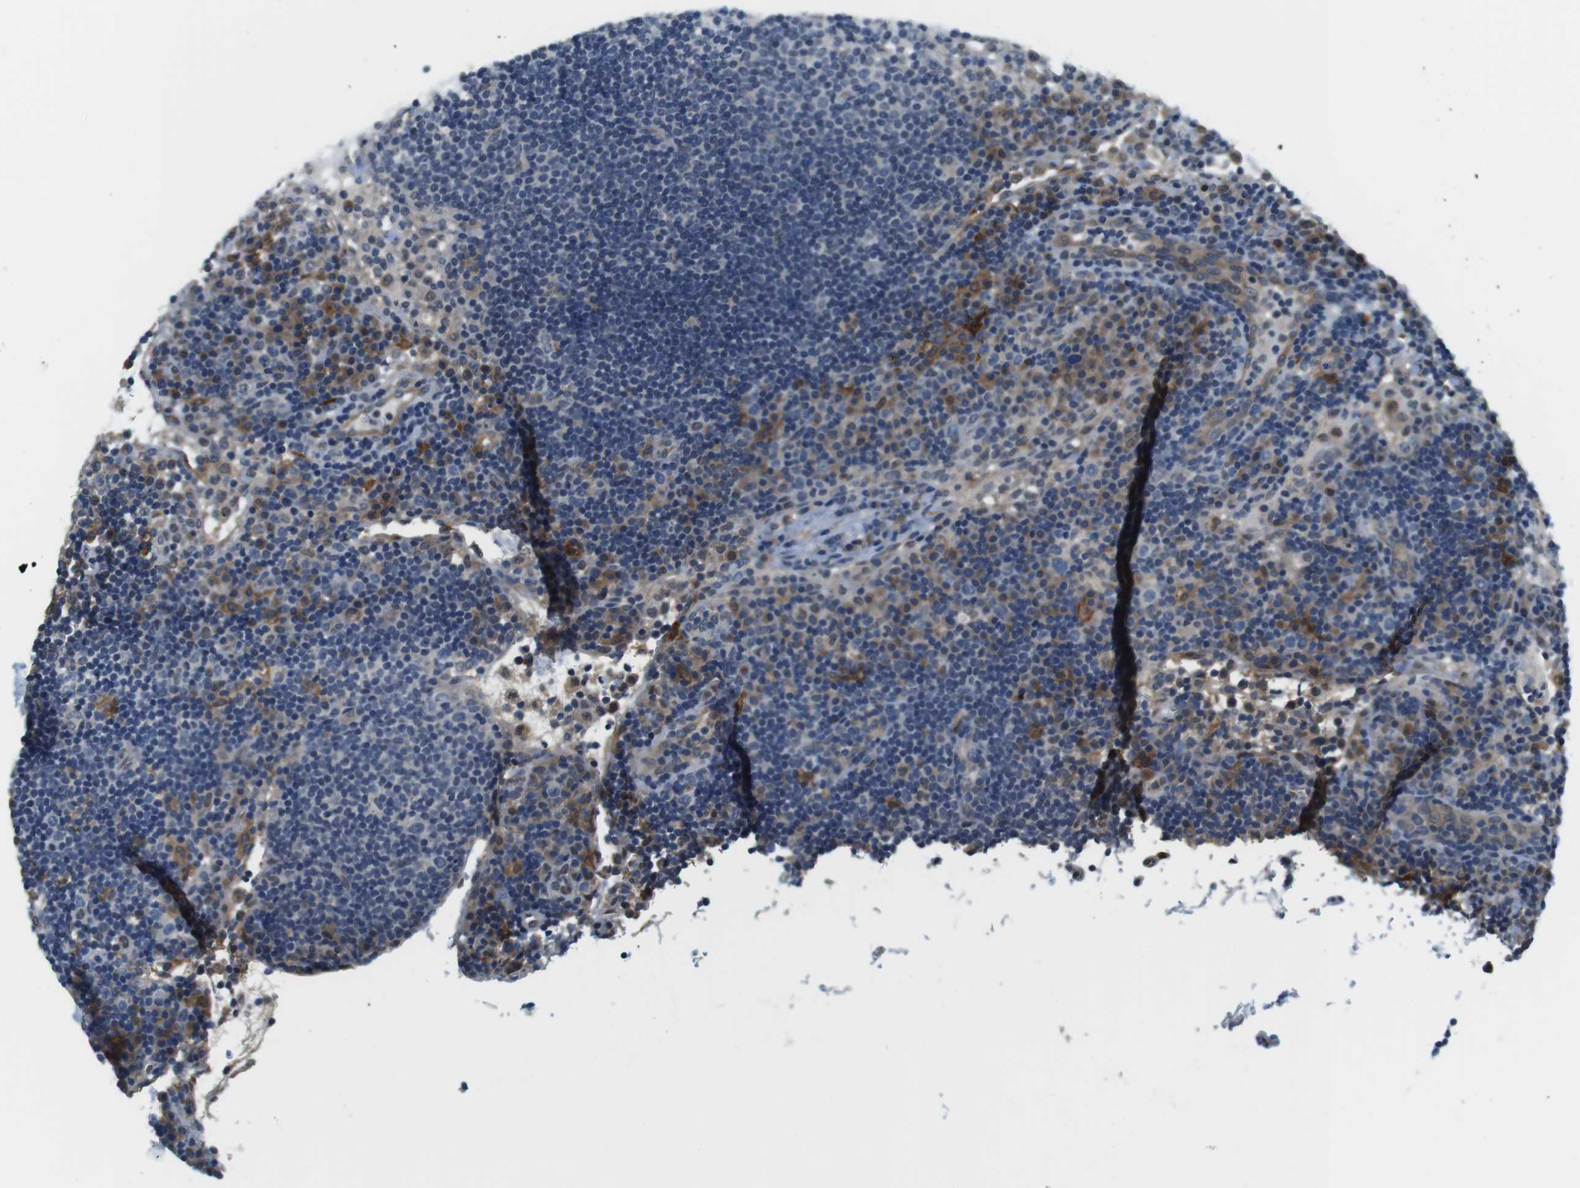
{"staining": {"intensity": "moderate", "quantity": "<25%", "location": "cytoplasmic/membranous"}, "tissue": "lymph node", "cell_type": "Germinal center cells", "image_type": "normal", "snomed": [{"axis": "morphology", "description": "Normal tissue, NOS"}, {"axis": "topography", "description": "Lymph node"}], "caption": "Lymph node stained with a brown dye shows moderate cytoplasmic/membranous positive staining in approximately <25% of germinal center cells.", "gene": "CD163L1", "patient": {"sex": "female", "age": 53}}